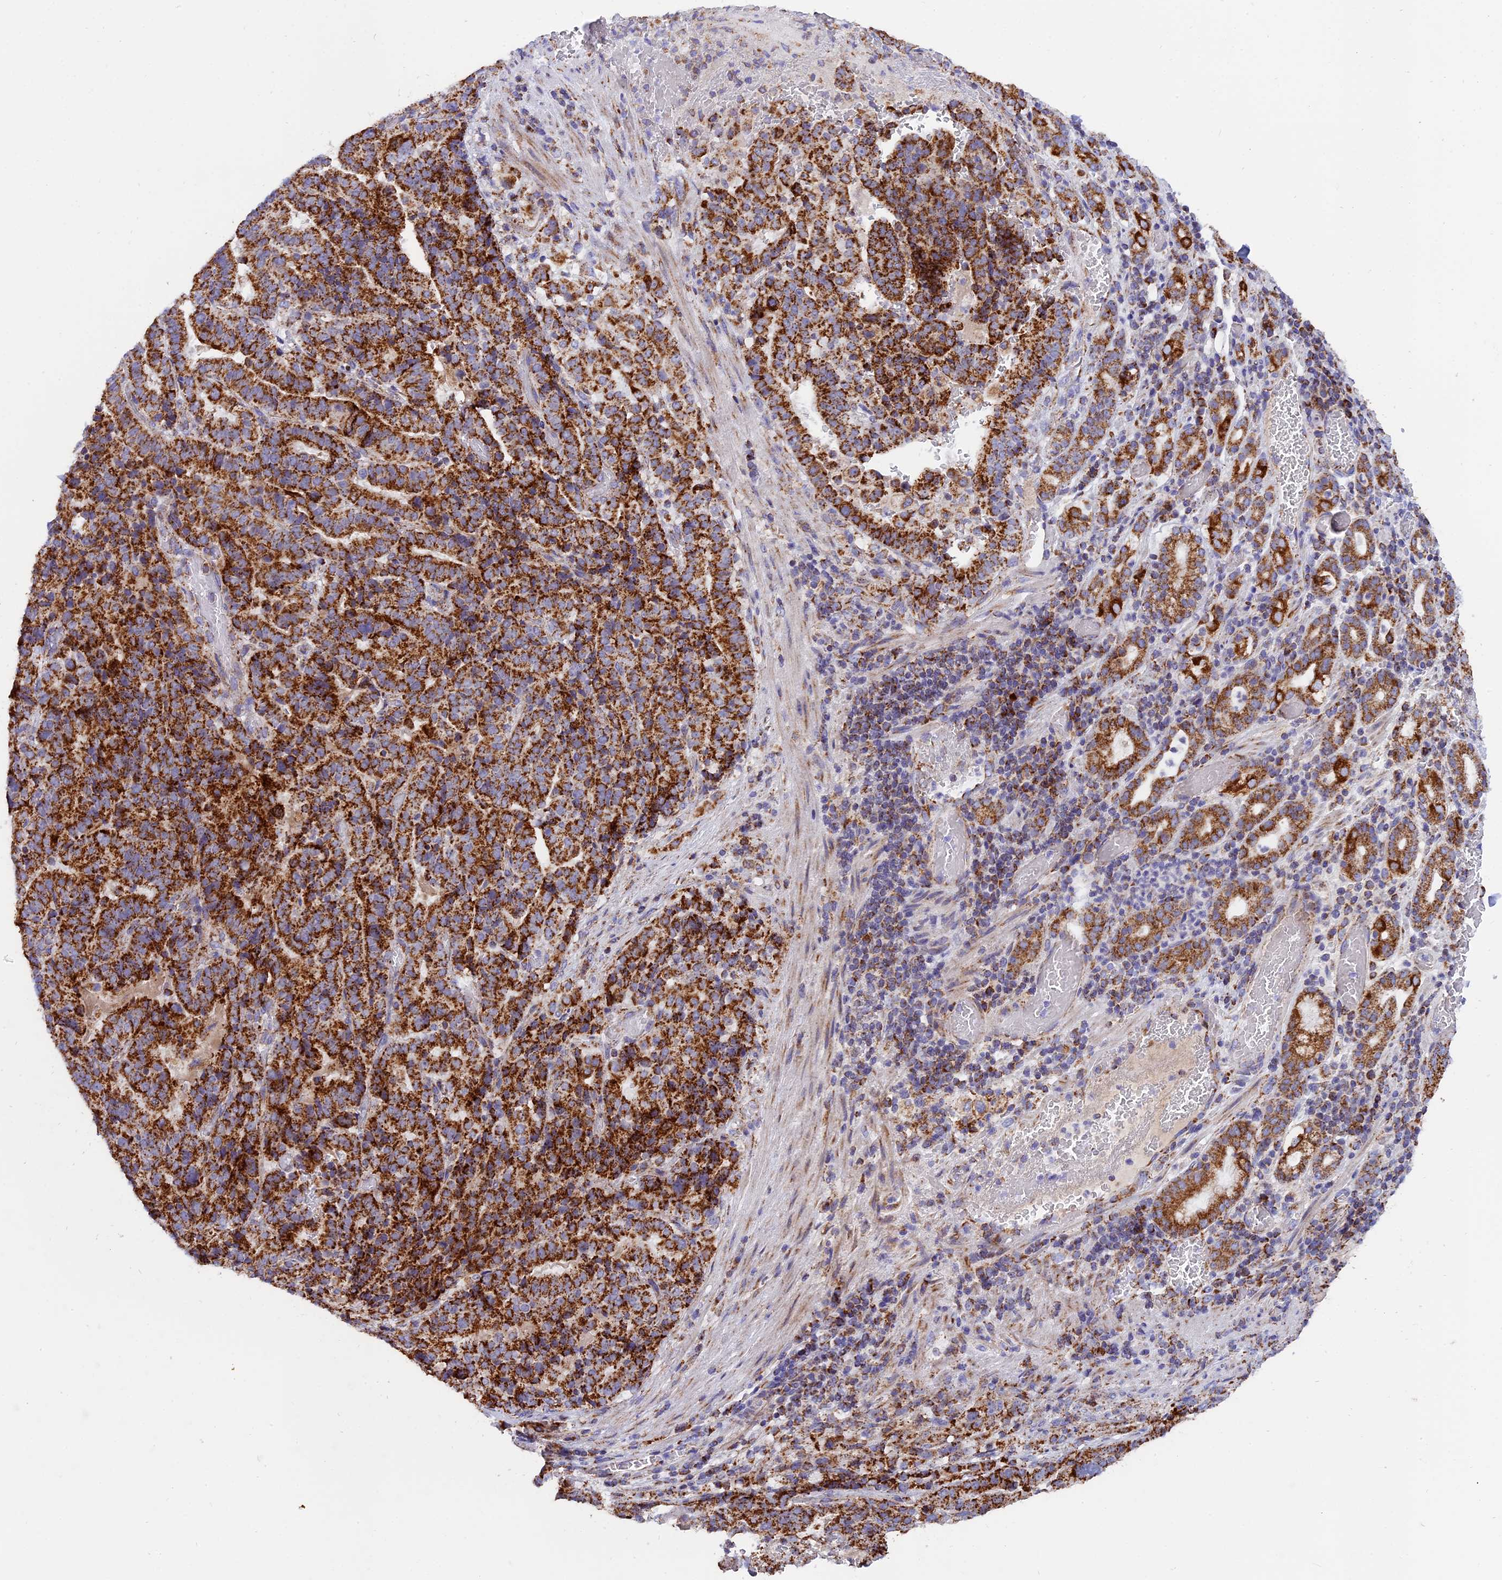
{"staining": {"intensity": "strong", "quantity": ">75%", "location": "cytoplasmic/membranous"}, "tissue": "stomach cancer", "cell_type": "Tumor cells", "image_type": "cancer", "snomed": [{"axis": "morphology", "description": "Adenocarcinoma, NOS"}, {"axis": "topography", "description": "Stomach"}], "caption": "Adenocarcinoma (stomach) tissue displays strong cytoplasmic/membranous staining in approximately >75% of tumor cells, visualized by immunohistochemistry.", "gene": "MRPS34", "patient": {"sex": "male", "age": 48}}